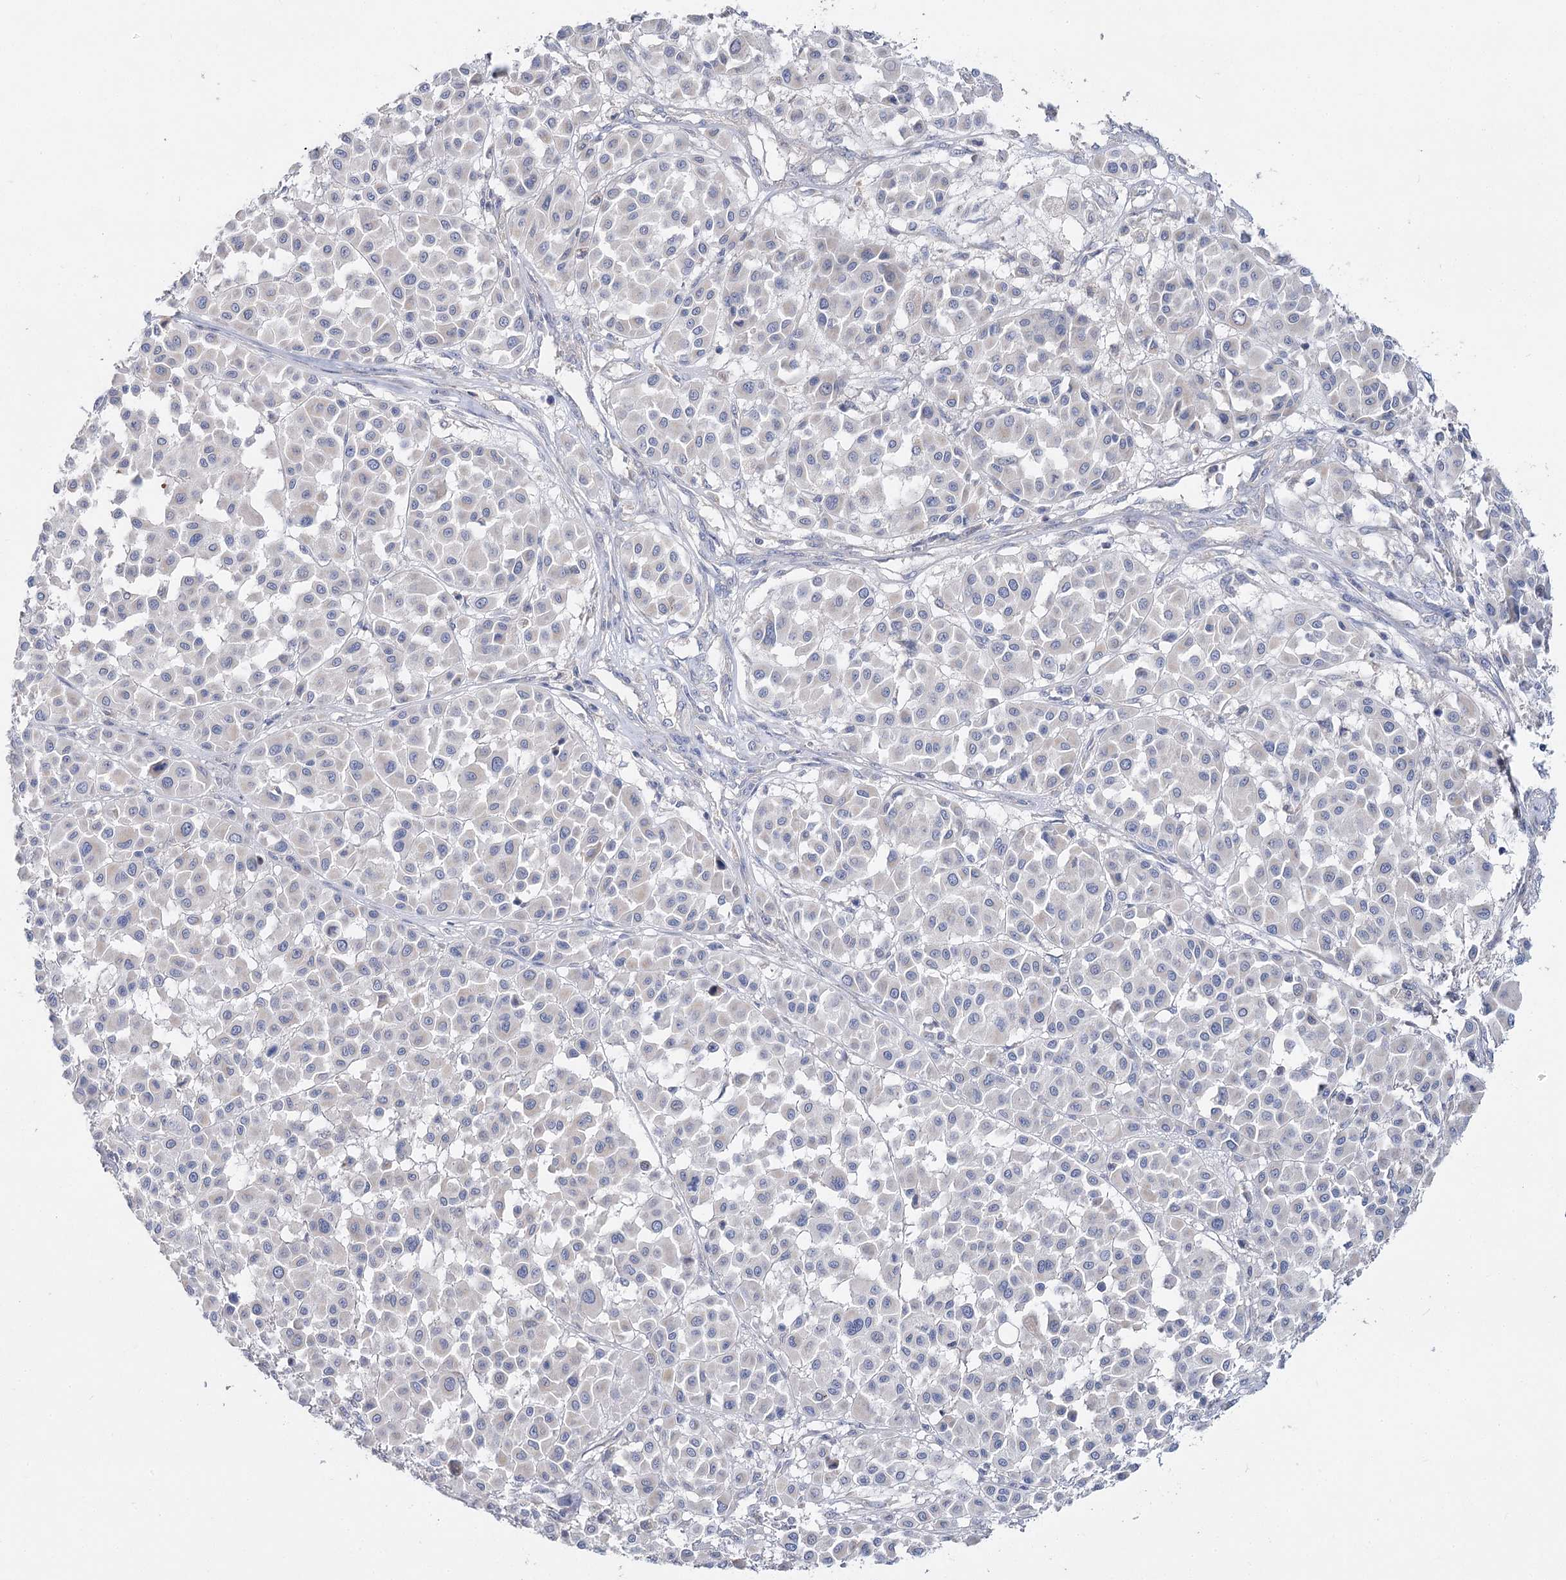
{"staining": {"intensity": "negative", "quantity": "none", "location": "none"}, "tissue": "melanoma", "cell_type": "Tumor cells", "image_type": "cancer", "snomed": [{"axis": "morphology", "description": "Malignant melanoma, Metastatic site"}, {"axis": "topography", "description": "Soft tissue"}], "caption": "Image shows no significant protein staining in tumor cells of malignant melanoma (metastatic site).", "gene": "TMEM187", "patient": {"sex": "male", "age": 41}}